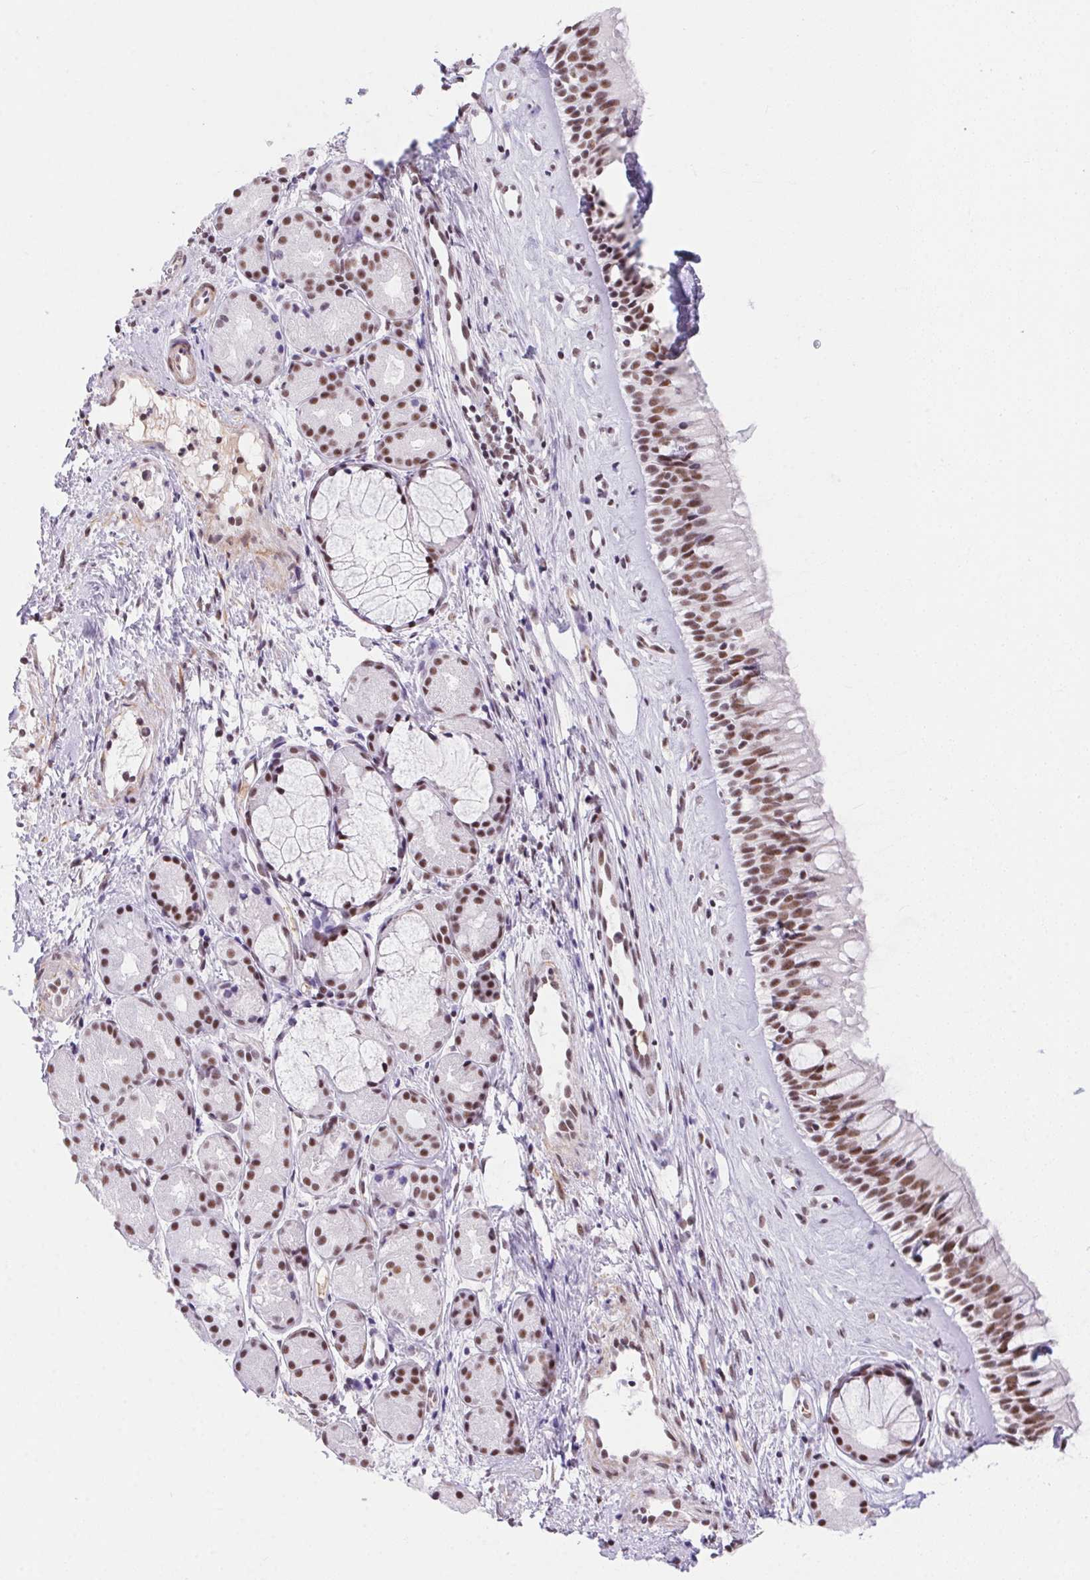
{"staining": {"intensity": "strong", "quantity": ">75%", "location": "nuclear"}, "tissue": "nasopharynx", "cell_type": "Respiratory epithelial cells", "image_type": "normal", "snomed": [{"axis": "morphology", "description": "Normal tissue, NOS"}, {"axis": "topography", "description": "Nasopharynx"}], "caption": "An image of human nasopharynx stained for a protein reveals strong nuclear brown staining in respiratory epithelial cells. (brown staining indicates protein expression, while blue staining denotes nuclei).", "gene": "DDX17", "patient": {"sex": "female", "age": 52}}